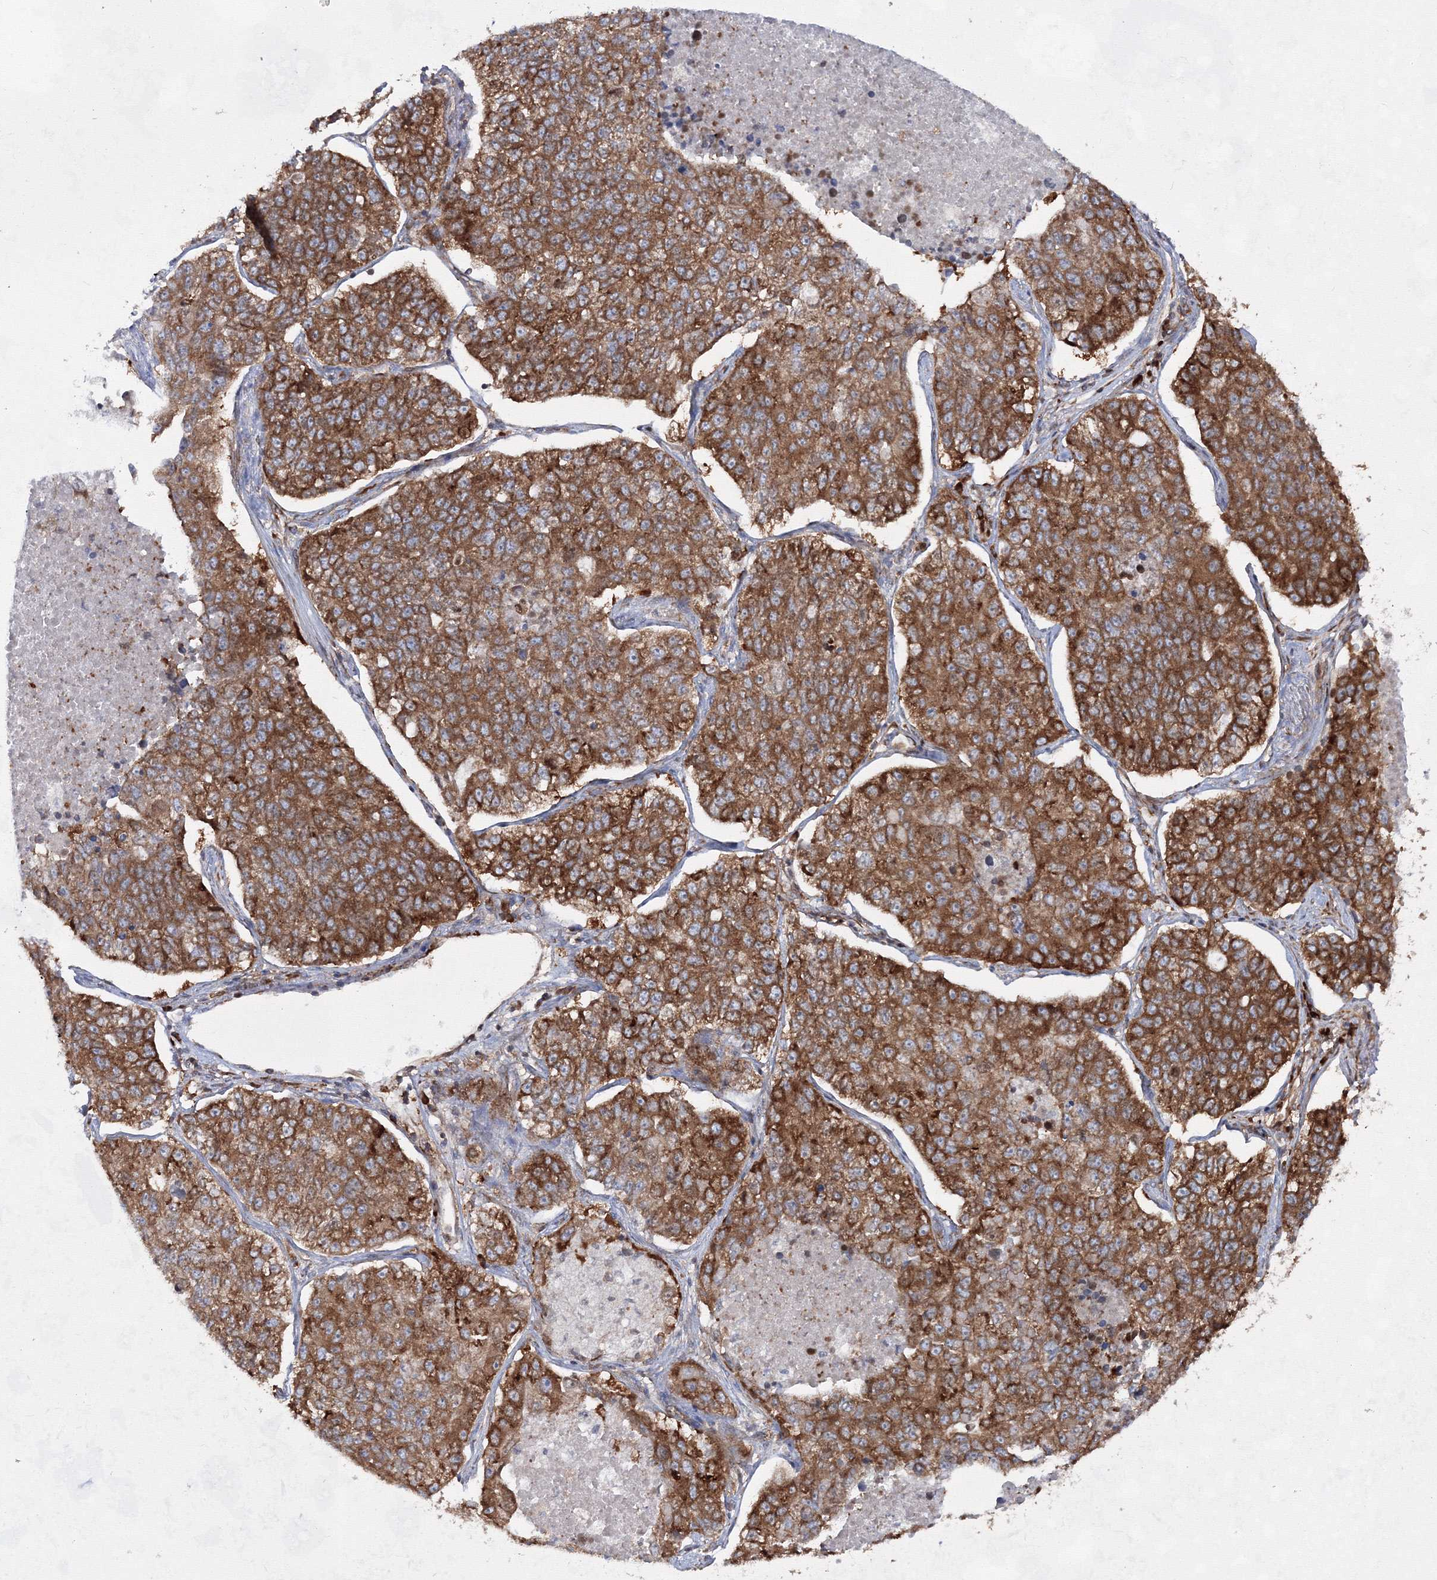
{"staining": {"intensity": "strong", "quantity": ">75%", "location": "cytoplasmic/membranous"}, "tissue": "lung cancer", "cell_type": "Tumor cells", "image_type": "cancer", "snomed": [{"axis": "morphology", "description": "Adenocarcinoma, NOS"}, {"axis": "topography", "description": "Lung"}], "caption": "Immunohistochemical staining of human adenocarcinoma (lung) exhibits high levels of strong cytoplasmic/membranous protein staining in approximately >75% of tumor cells.", "gene": "HARS1", "patient": {"sex": "male", "age": 49}}